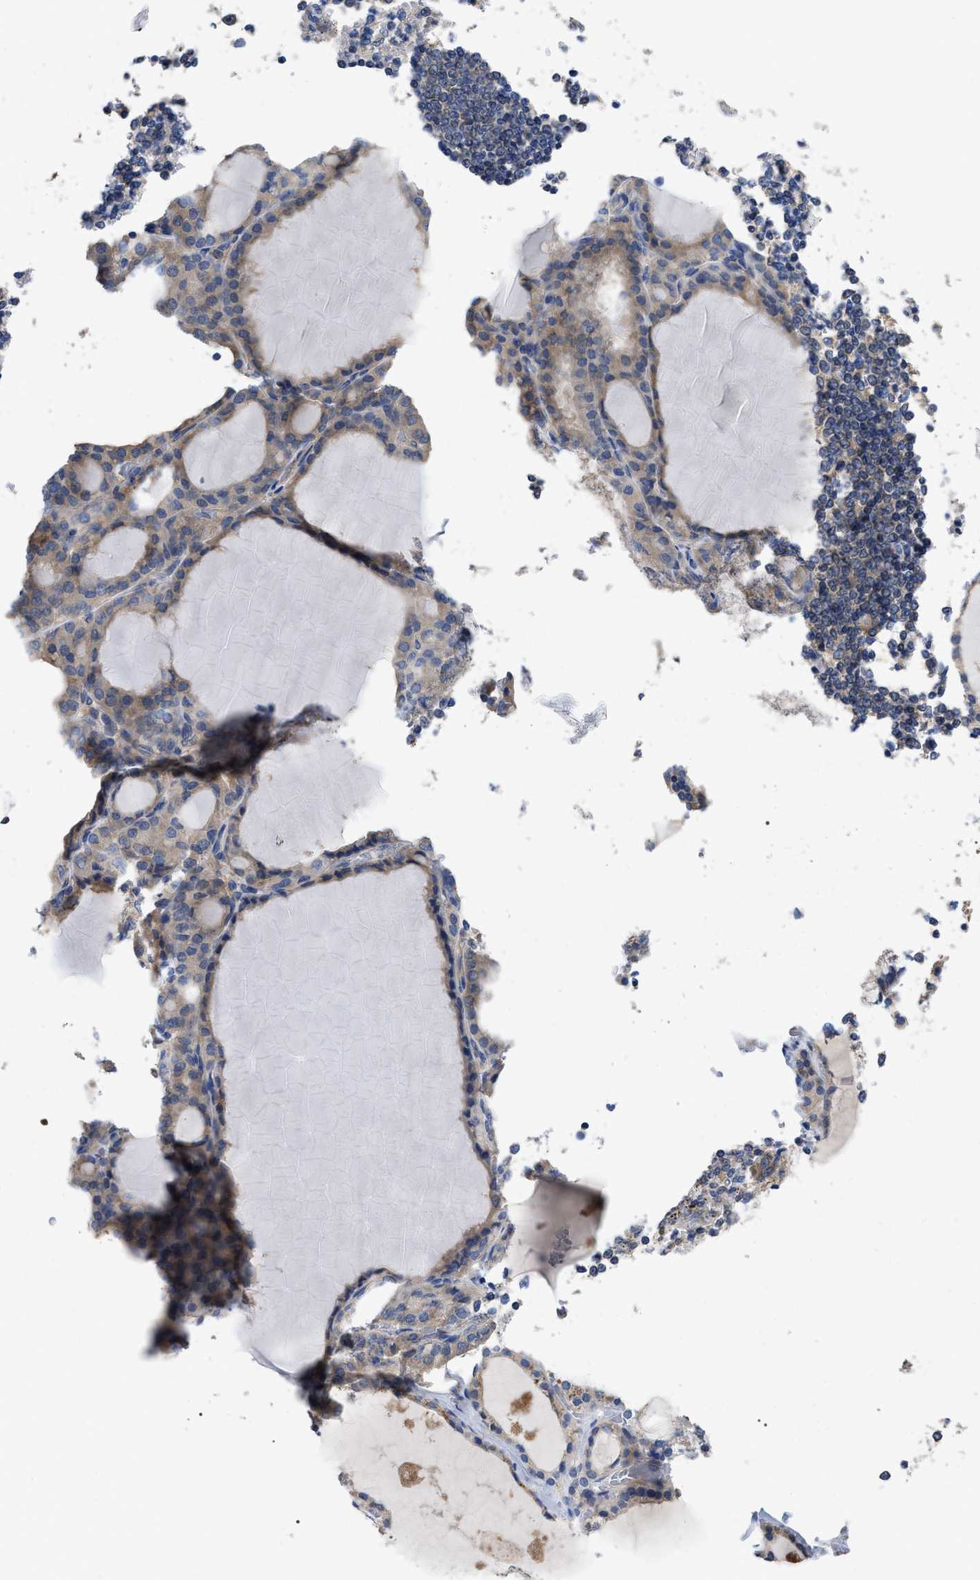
{"staining": {"intensity": "moderate", "quantity": ">75%", "location": "cytoplasmic/membranous"}, "tissue": "thyroid gland", "cell_type": "Glandular cells", "image_type": "normal", "snomed": [{"axis": "morphology", "description": "Normal tissue, NOS"}, {"axis": "topography", "description": "Thyroid gland"}], "caption": "Immunohistochemistry (IHC) photomicrograph of benign thyroid gland: human thyroid gland stained using immunohistochemistry demonstrates medium levels of moderate protein expression localized specifically in the cytoplasmic/membranous of glandular cells, appearing as a cytoplasmic/membranous brown color.", "gene": "RAP1GDS1", "patient": {"sex": "male", "age": 56}}